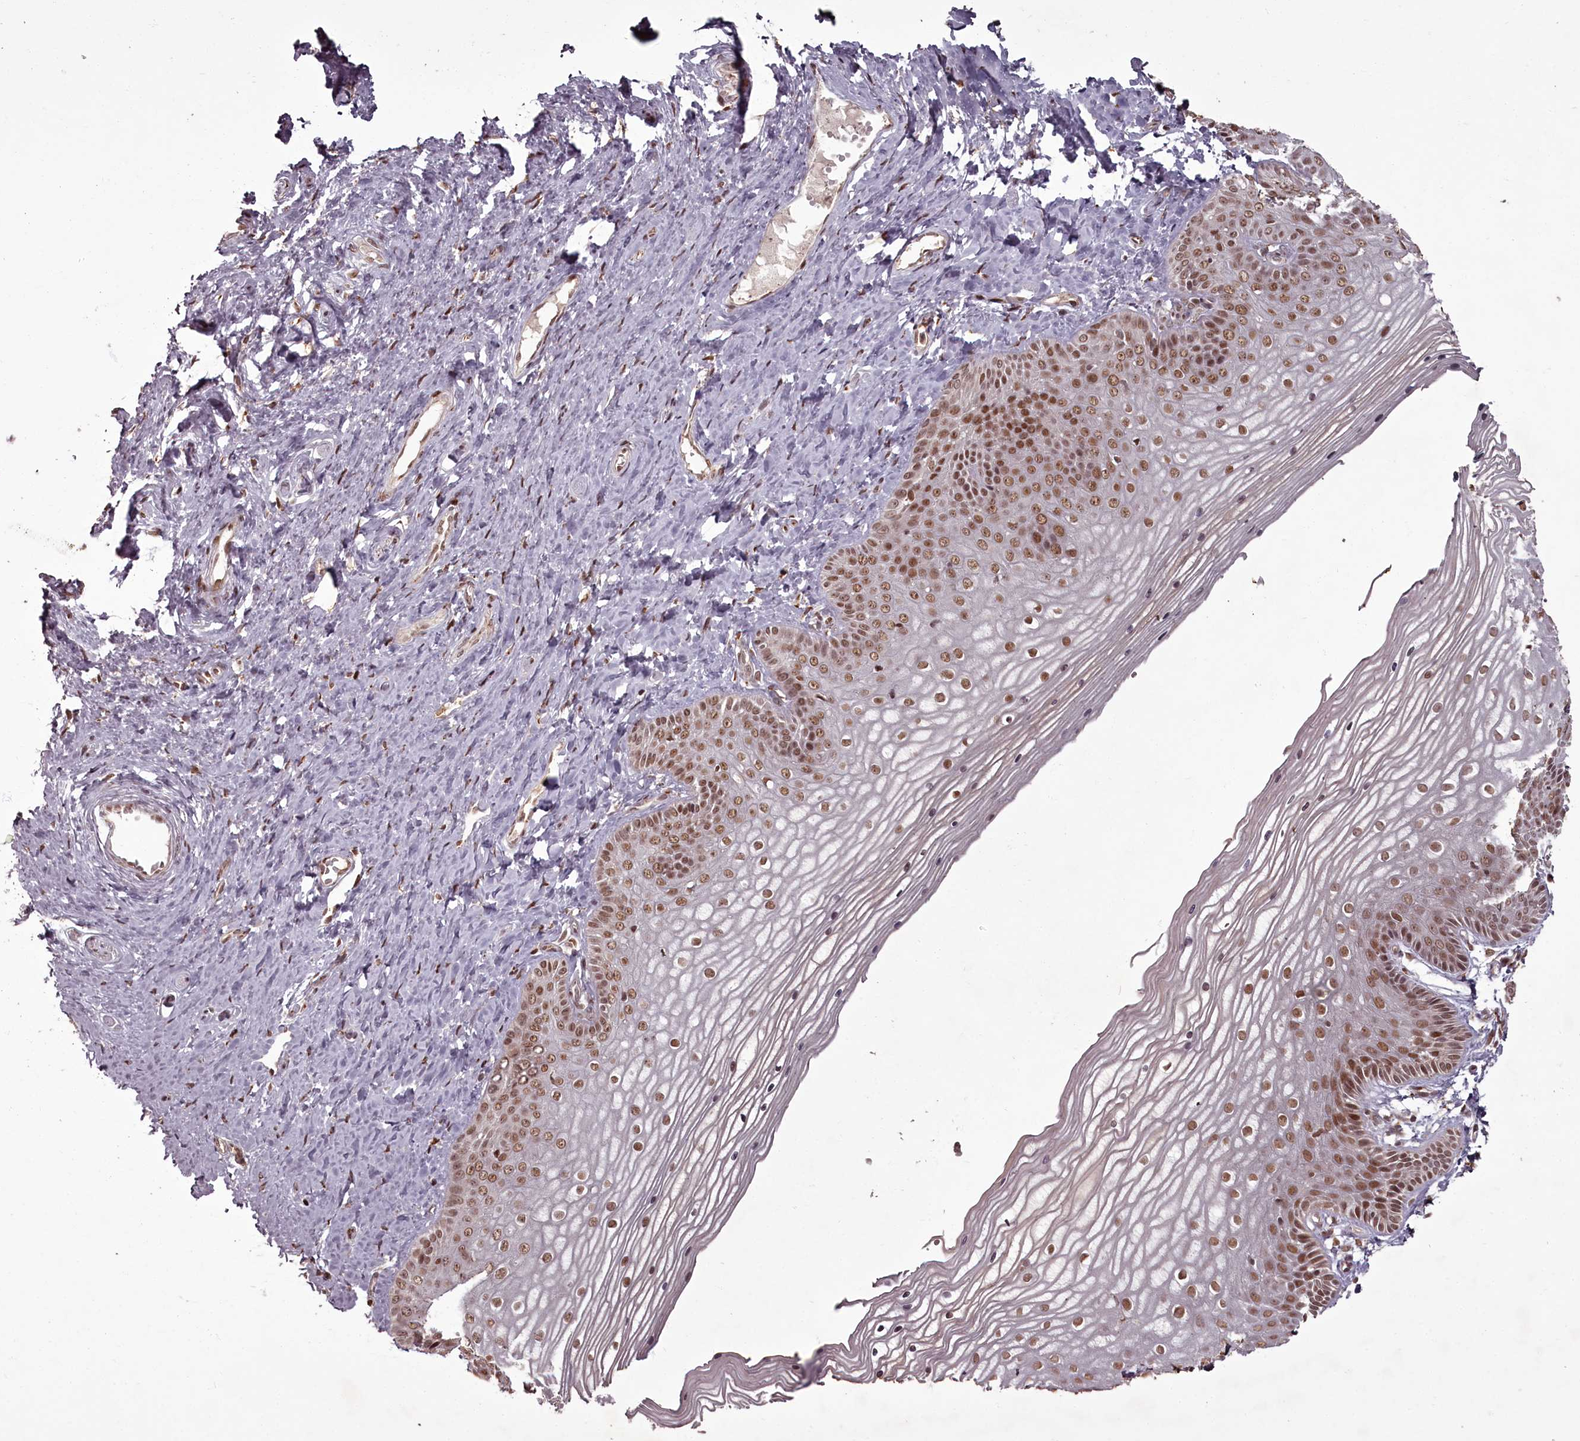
{"staining": {"intensity": "moderate", "quantity": ">75%", "location": "nuclear"}, "tissue": "vagina", "cell_type": "Squamous epithelial cells", "image_type": "normal", "snomed": [{"axis": "morphology", "description": "Normal tissue, NOS"}, {"axis": "topography", "description": "Vagina"}, {"axis": "topography", "description": "Cervix"}], "caption": "Immunohistochemical staining of benign vagina reveals moderate nuclear protein positivity in about >75% of squamous epithelial cells.", "gene": "CEP83", "patient": {"sex": "female", "age": 40}}